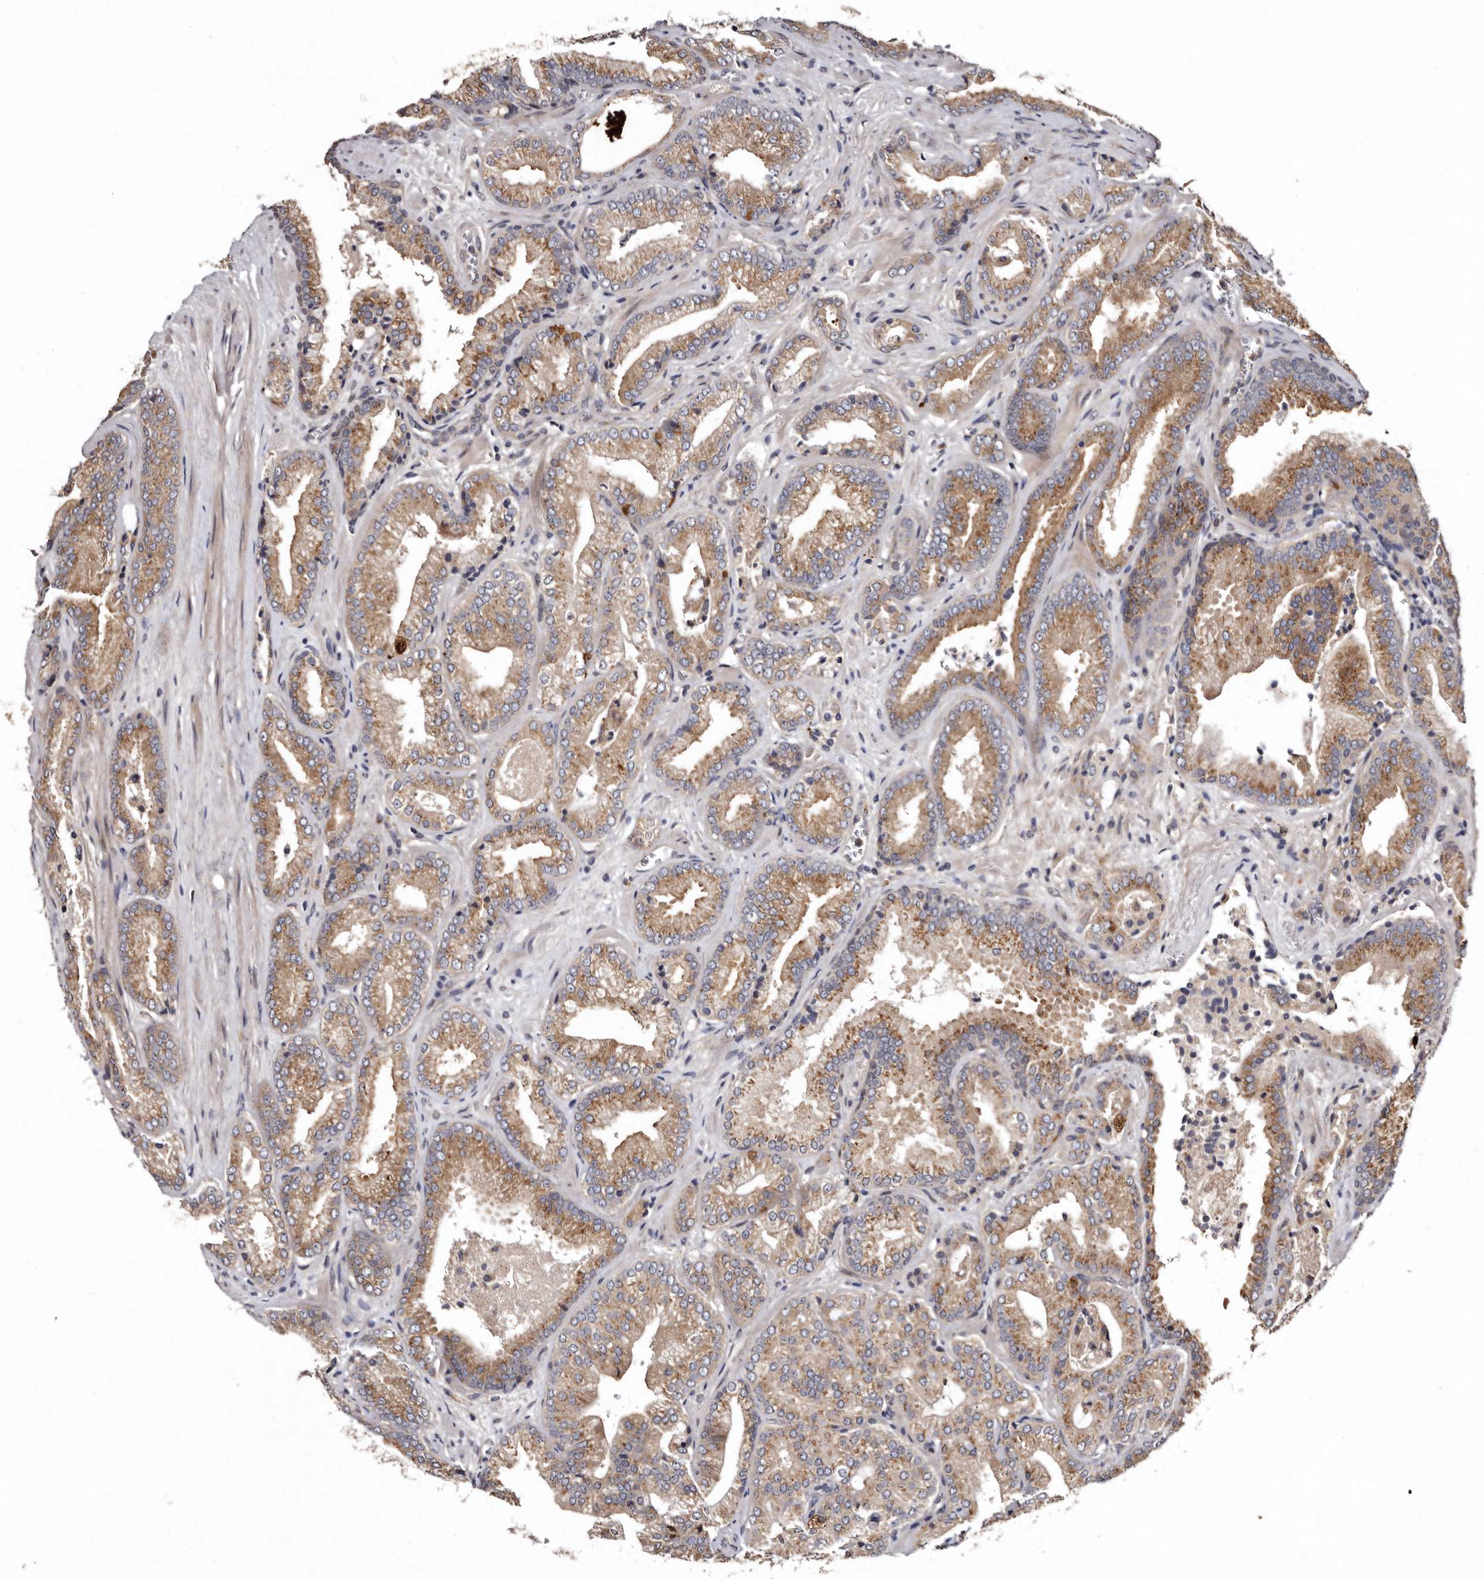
{"staining": {"intensity": "moderate", "quantity": ">75%", "location": "cytoplasmic/membranous"}, "tissue": "prostate cancer", "cell_type": "Tumor cells", "image_type": "cancer", "snomed": [{"axis": "morphology", "description": "Adenocarcinoma, Low grade"}, {"axis": "topography", "description": "Prostate"}], "caption": "An immunohistochemistry histopathology image of neoplastic tissue is shown. Protein staining in brown highlights moderate cytoplasmic/membranous positivity in prostate adenocarcinoma (low-grade) within tumor cells.", "gene": "FAM91A1", "patient": {"sex": "male", "age": 62}}